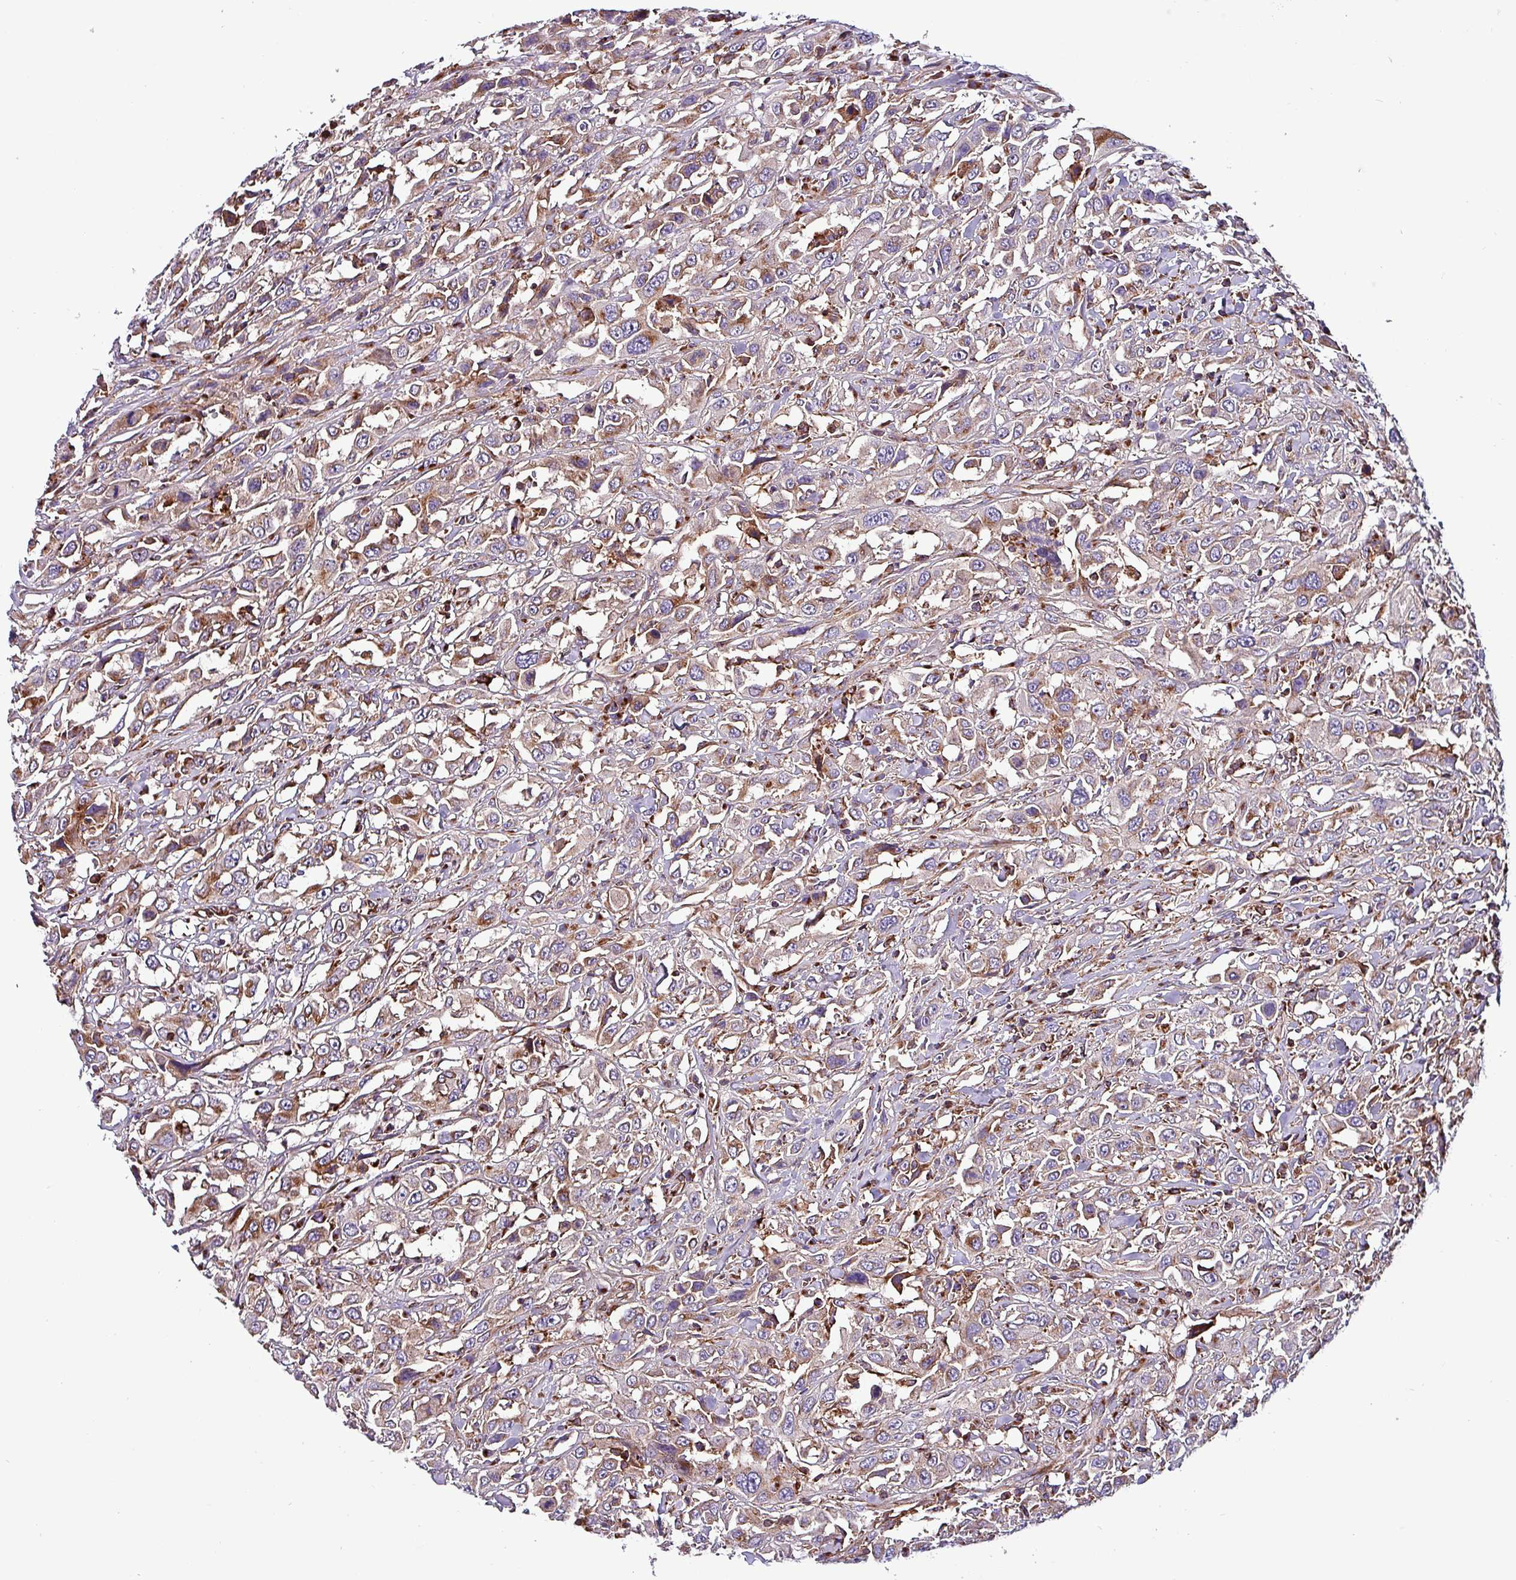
{"staining": {"intensity": "moderate", "quantity": "25%-75%", "location": "cytoplasmic/membranous"}, "tissue": "urothelial cancer", "cell_type": "Tumor cells", "image_type": "cancer", "snomed": [{"axis": "morphology", "description": "Urothelial carcinoma, High grade"}, {"axis": "topography", "description": "Urinary bladder"}], "caption": "IHC photomicrograph of human high-grade urothelial carcinoma stained for a protein (brown), which shows medium levels of moderate cytoplasmic/membranous staining in approximately 25%-75% of tumor cells.", "gene": "VAMP4", "patient": {"sex": "male", "age": 61}}